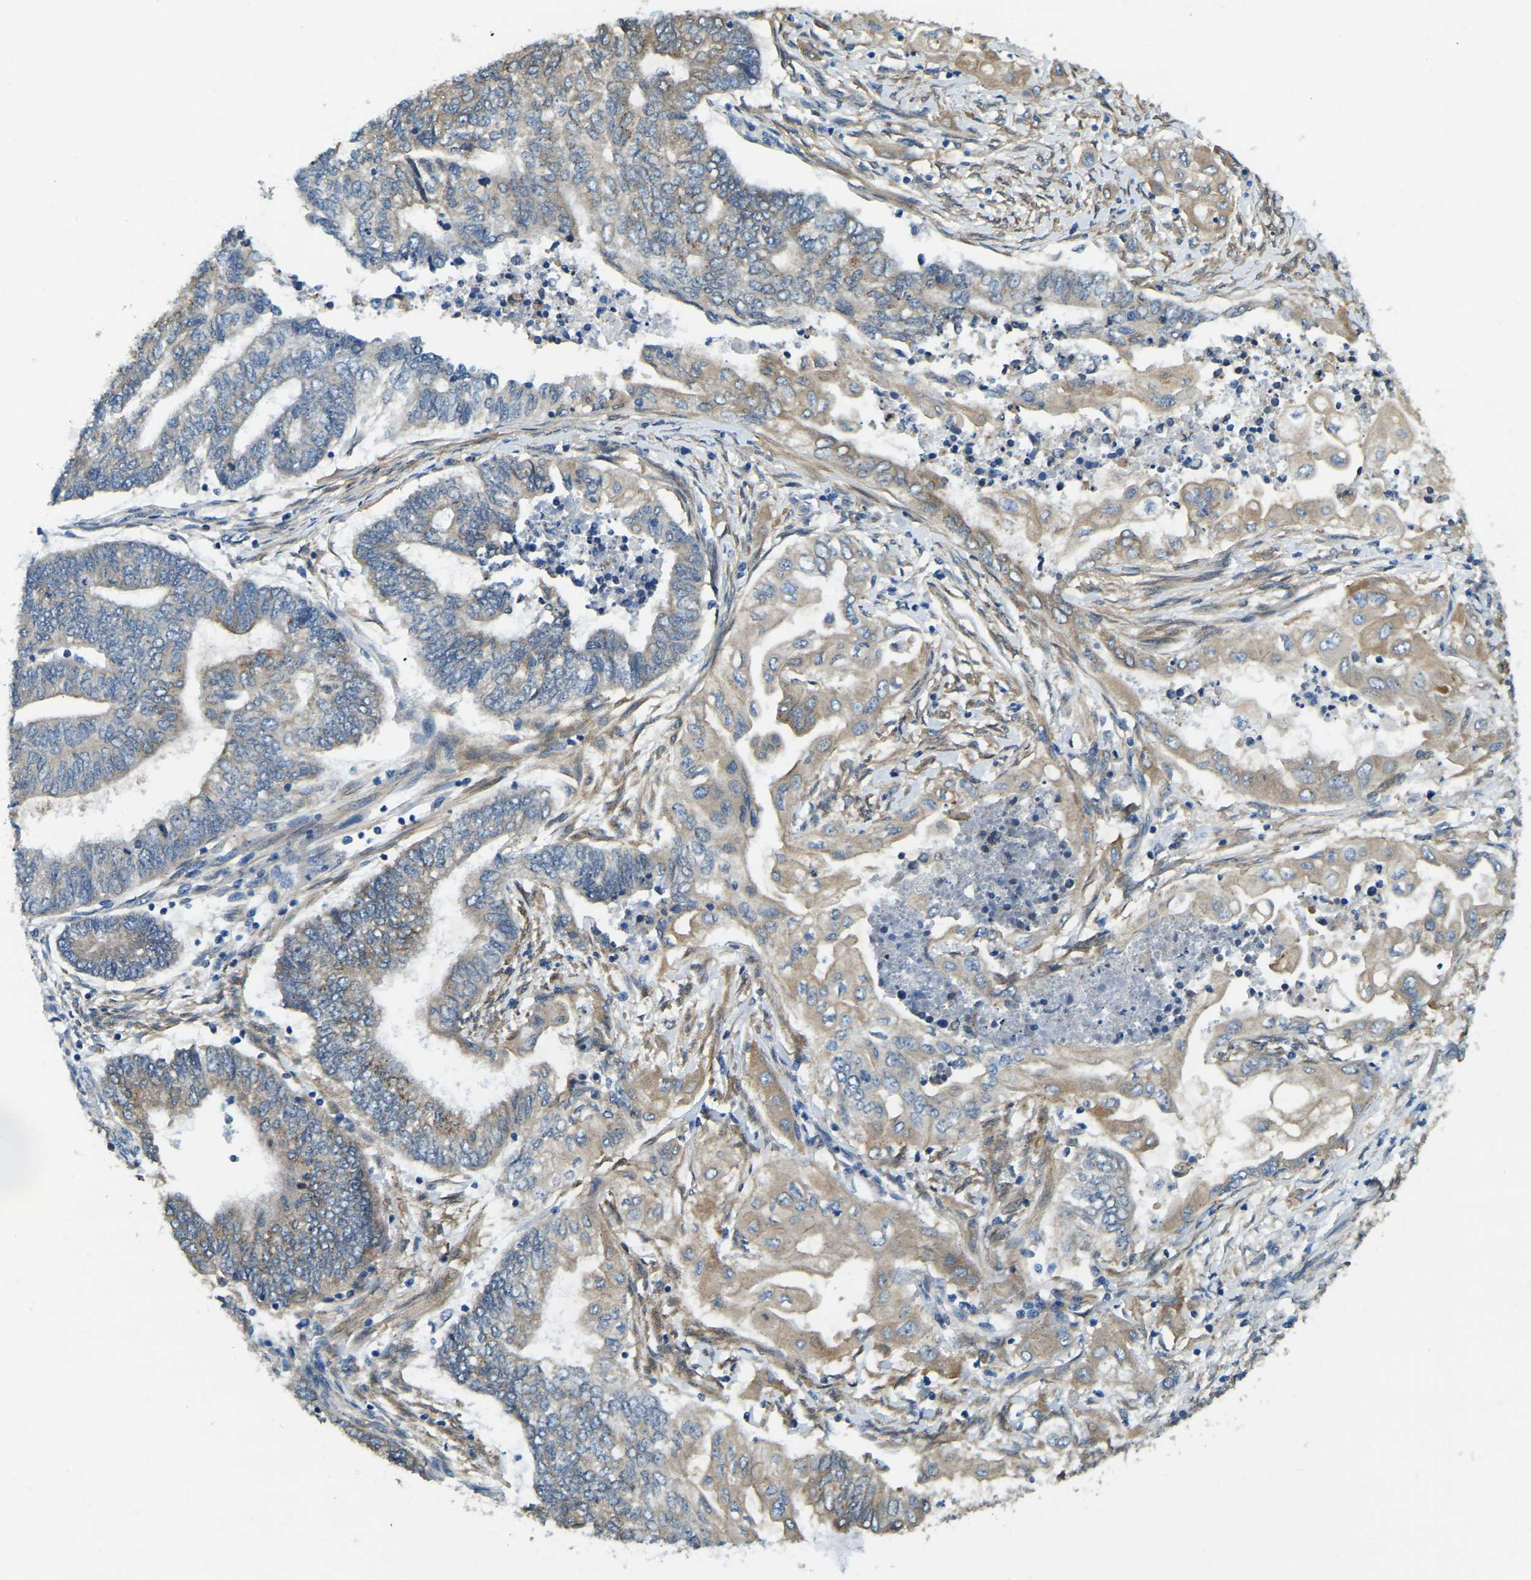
{"staining": {"intensity": "weak", "quantity": "25%-75%", "location": "cytoplasmic/membranous"}, "tissue": "endometrial cancer", "cell_type": "Tumor cells", "image_type": "cancer", "snomed": [{"axis": "morphology", "description": "Adenocarcinoma, NOS"}, {"axis": "topography", "description": "Uterus"}, {"axis": "topography", "description": "Endometrium"}], "caption": "A photomicrograph of human endometrial cancer stained for a protein reveals weak cytoplasmic/membranous brown staining in tumor cells.", "gene": "ERGIC1", "patient": {"sex": "female", "age": 70}}